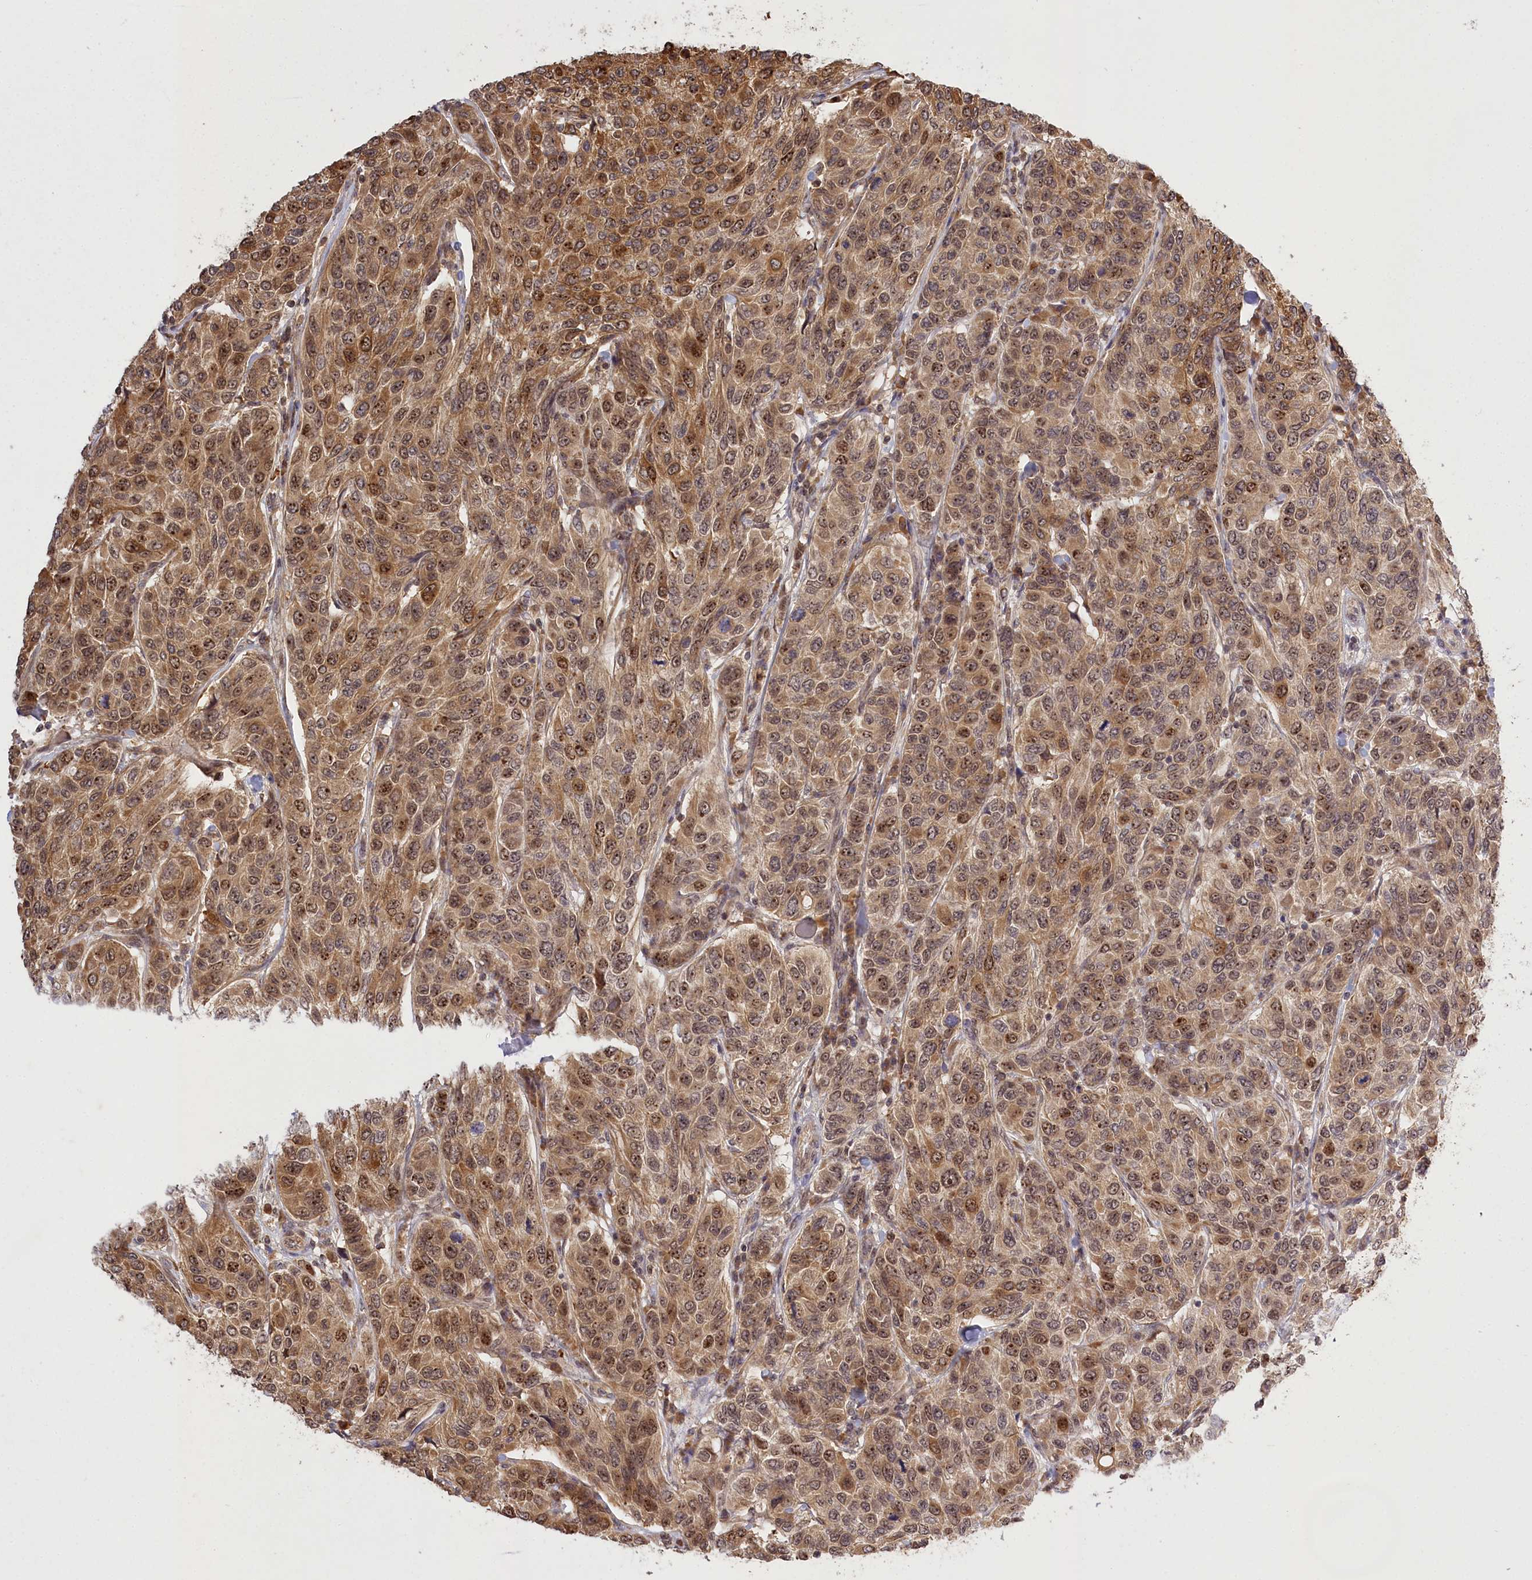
{"staining": {"intensity": "moderate", "quantity": ">75%", "location": "cytoplasmic/membranous,nuclear"}, "tissue": "breast cancer", "cell_type": "Tumor cells", "image_type": "cancer", "snomed": [{"axis": "morphology", "description": "Duct carcinoma"}, {"axis": "topography", "description": "Breast"}], "caption": "A micrograph of breast cancer stained for a protein demonstrates moderate cytoplasmic/membranous and nuclear brown staining in tumor cells. (IHC, brightfield microscopy, high magnification).", "gene": "SERGEF", "patient": {"sex": "female", "age": 55}}